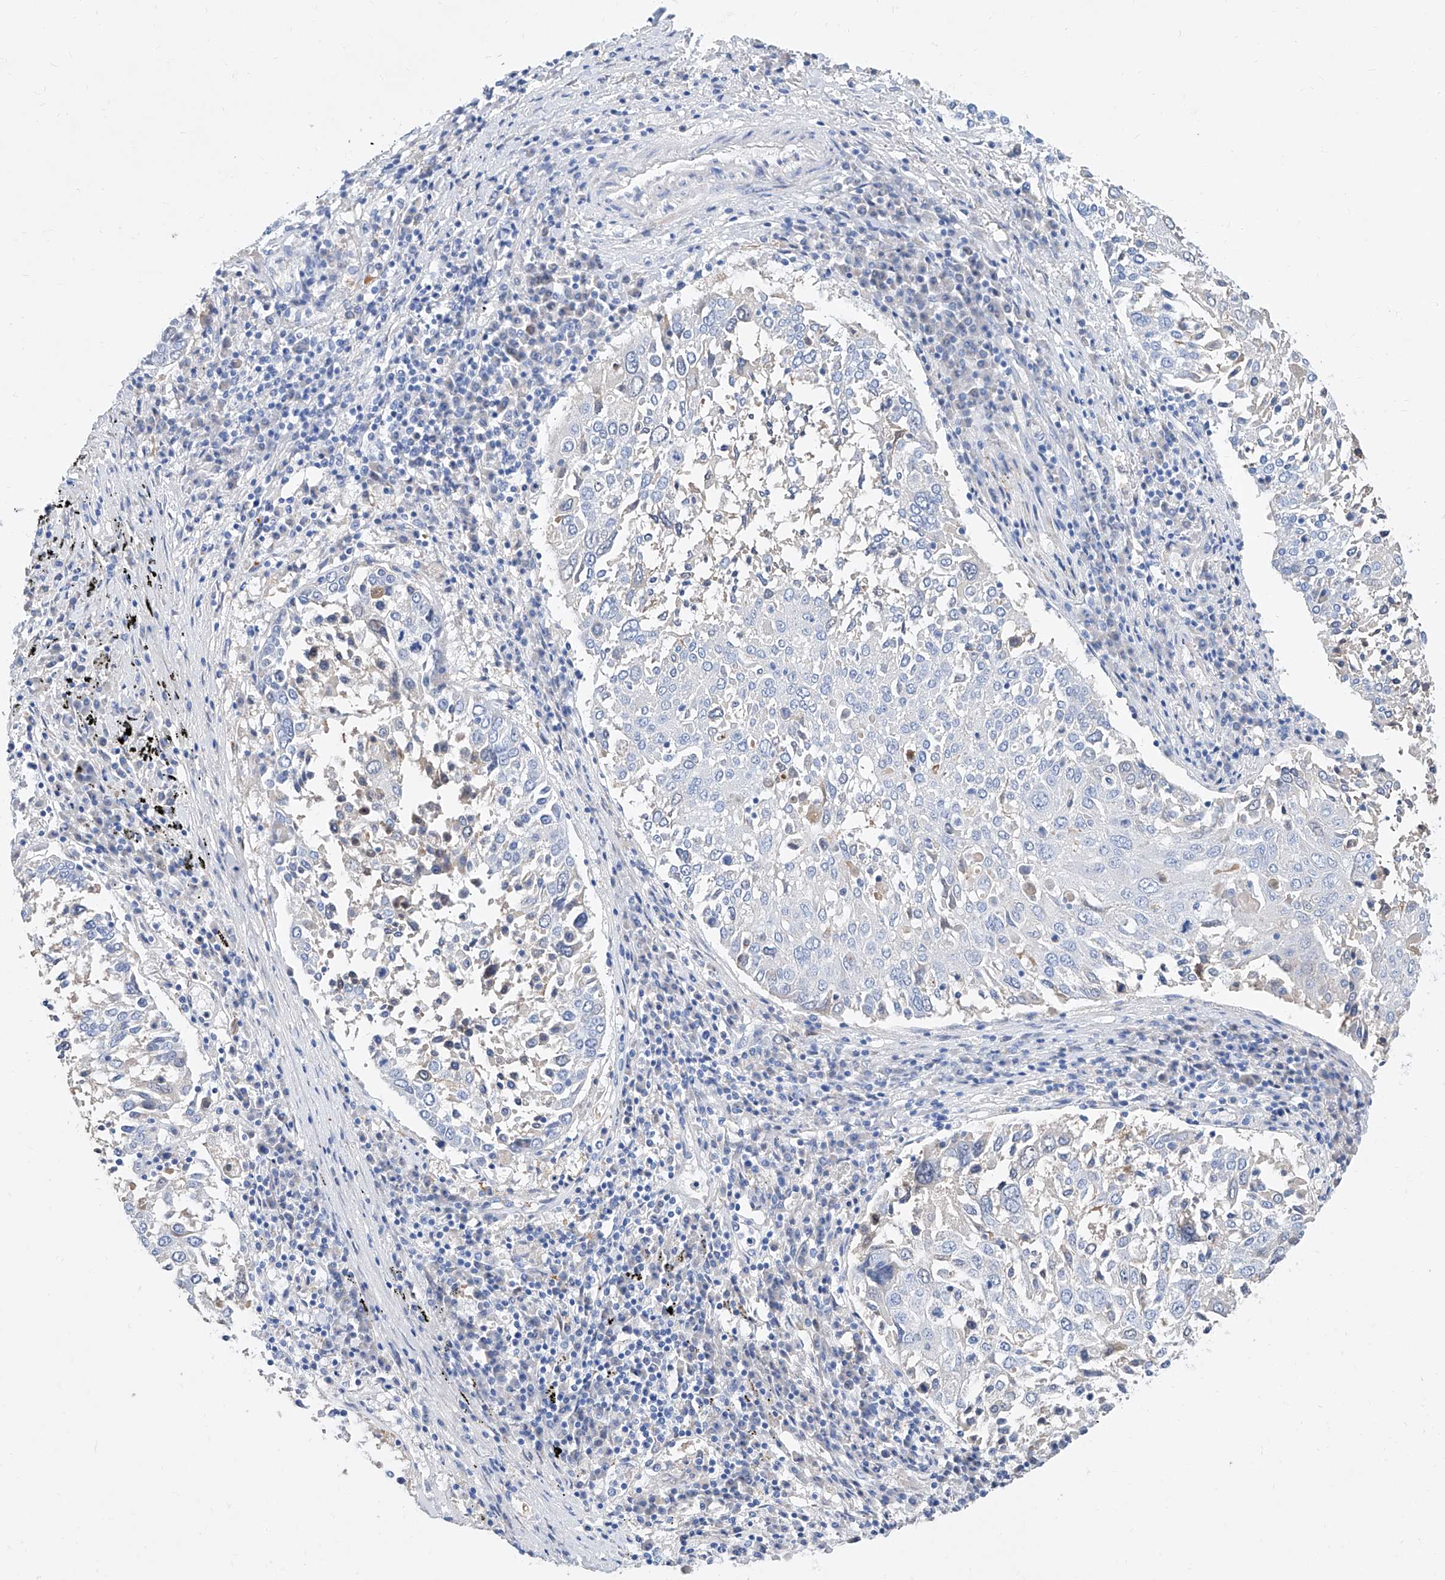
{"staining": {"intensity": "negative", "quantity": "none", "location": "none"}, "tissue": "lung cancer", "cell_type": "Tumor cells", "image_type": "cancer", "snomed": [{"axis": "morphology", "description": "Squamous cell carcinoma, NOS"}, {"axis": "topography", "description": "Lung"}], "caption": "Protein analysis of lung squamous cell carcinoma displays no significant staining in tumor cells.", "gene": "SLC25A29", "patient": {"sex": "male", "age": 65}}